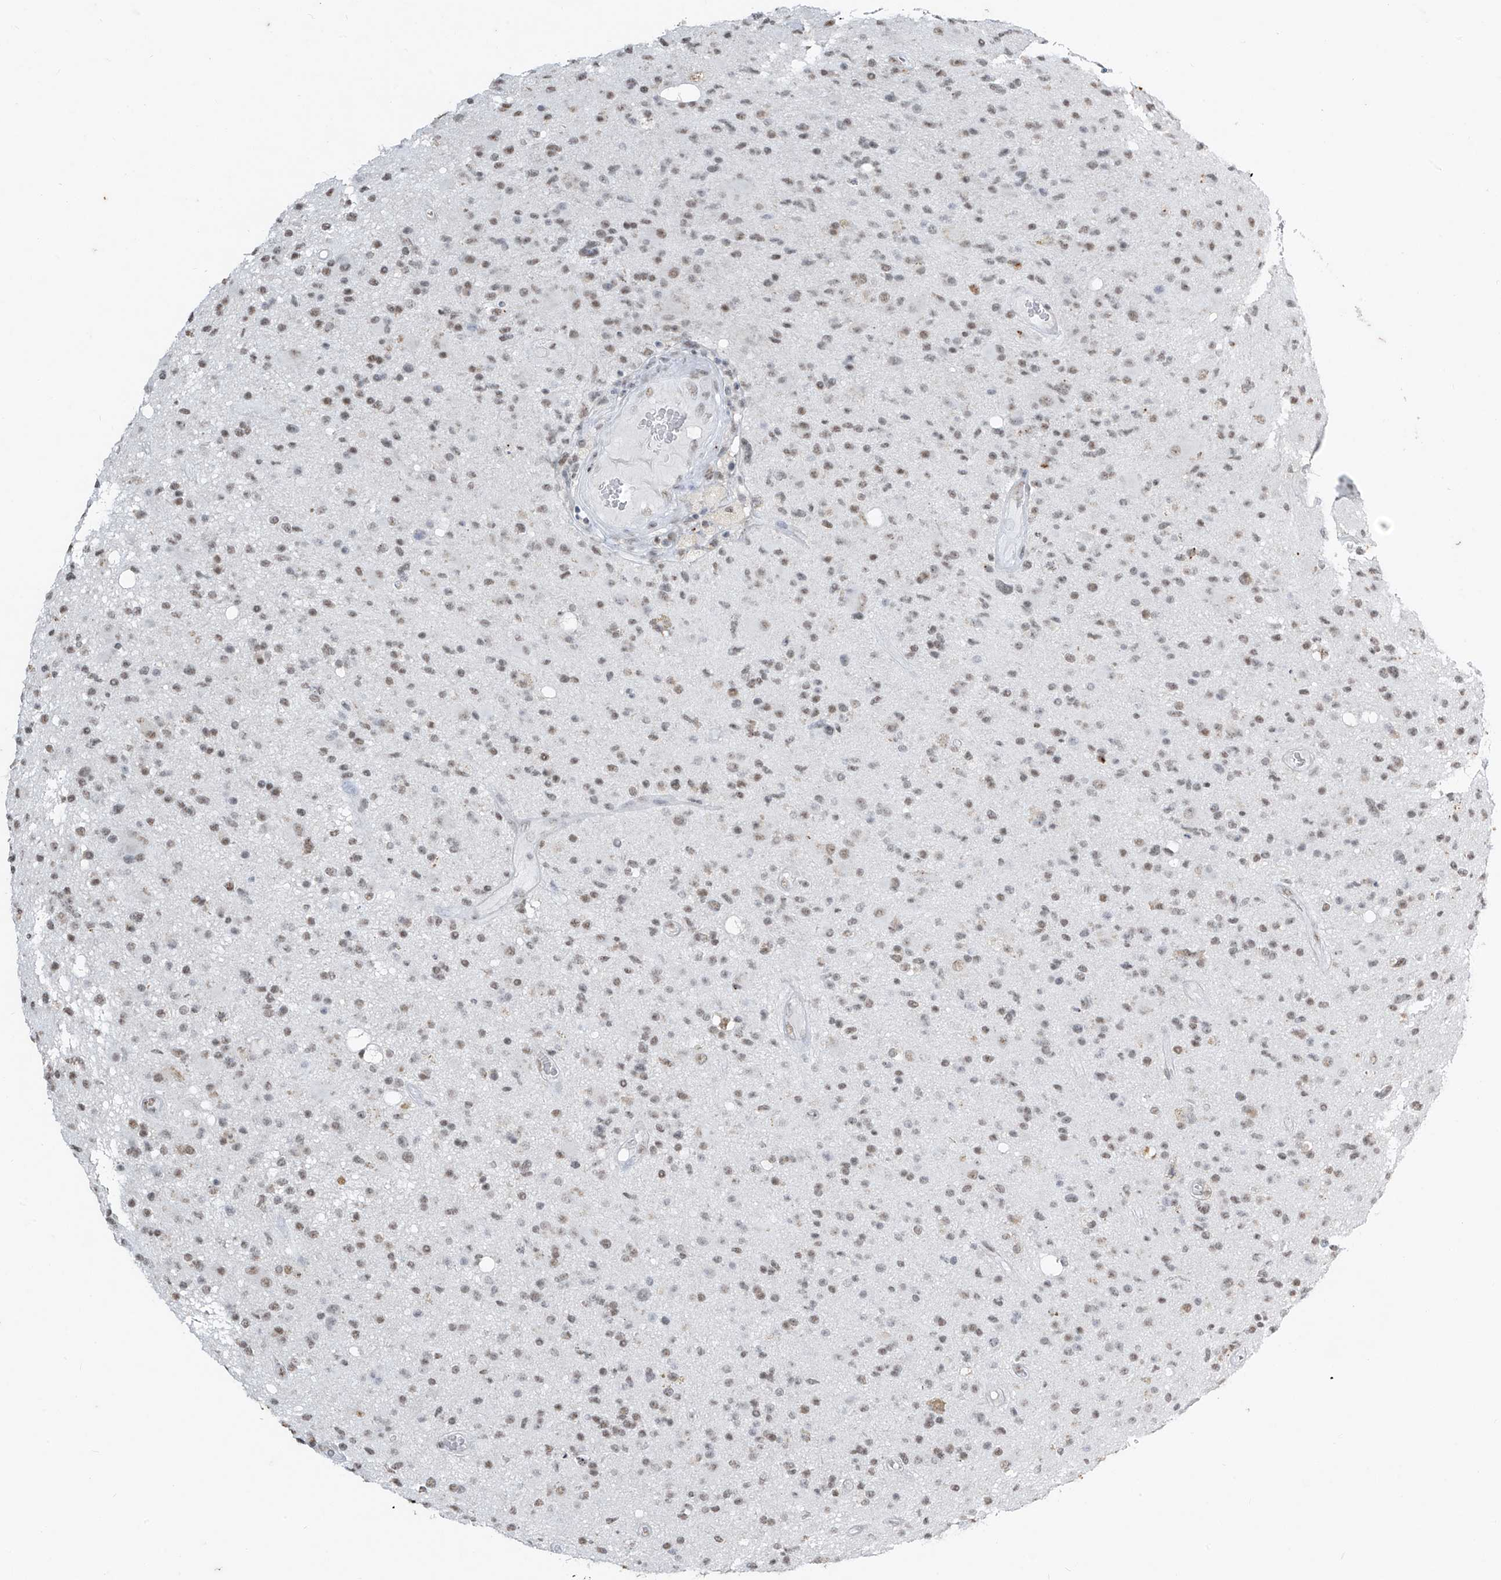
{"staining": {"intensity": "weak", "quantity": "25%-75%", "location": "nuclear"}, "tissue": "glioma", "cell_type": "Tumor cells", "image_type": "cancer", "snomed": [{"axis": "morphology", "description": "Glioma, malignant, High grade"}, {"axis": "topography", "description": "Brain"}], "caption": "IHC of malignant glioma (high-grade) displays low levels of weak nuclear positivity in approximately 25%-75% of tumor cells.", "gene": "TFEC", "patient": {"sex": "male", "age": 33}}